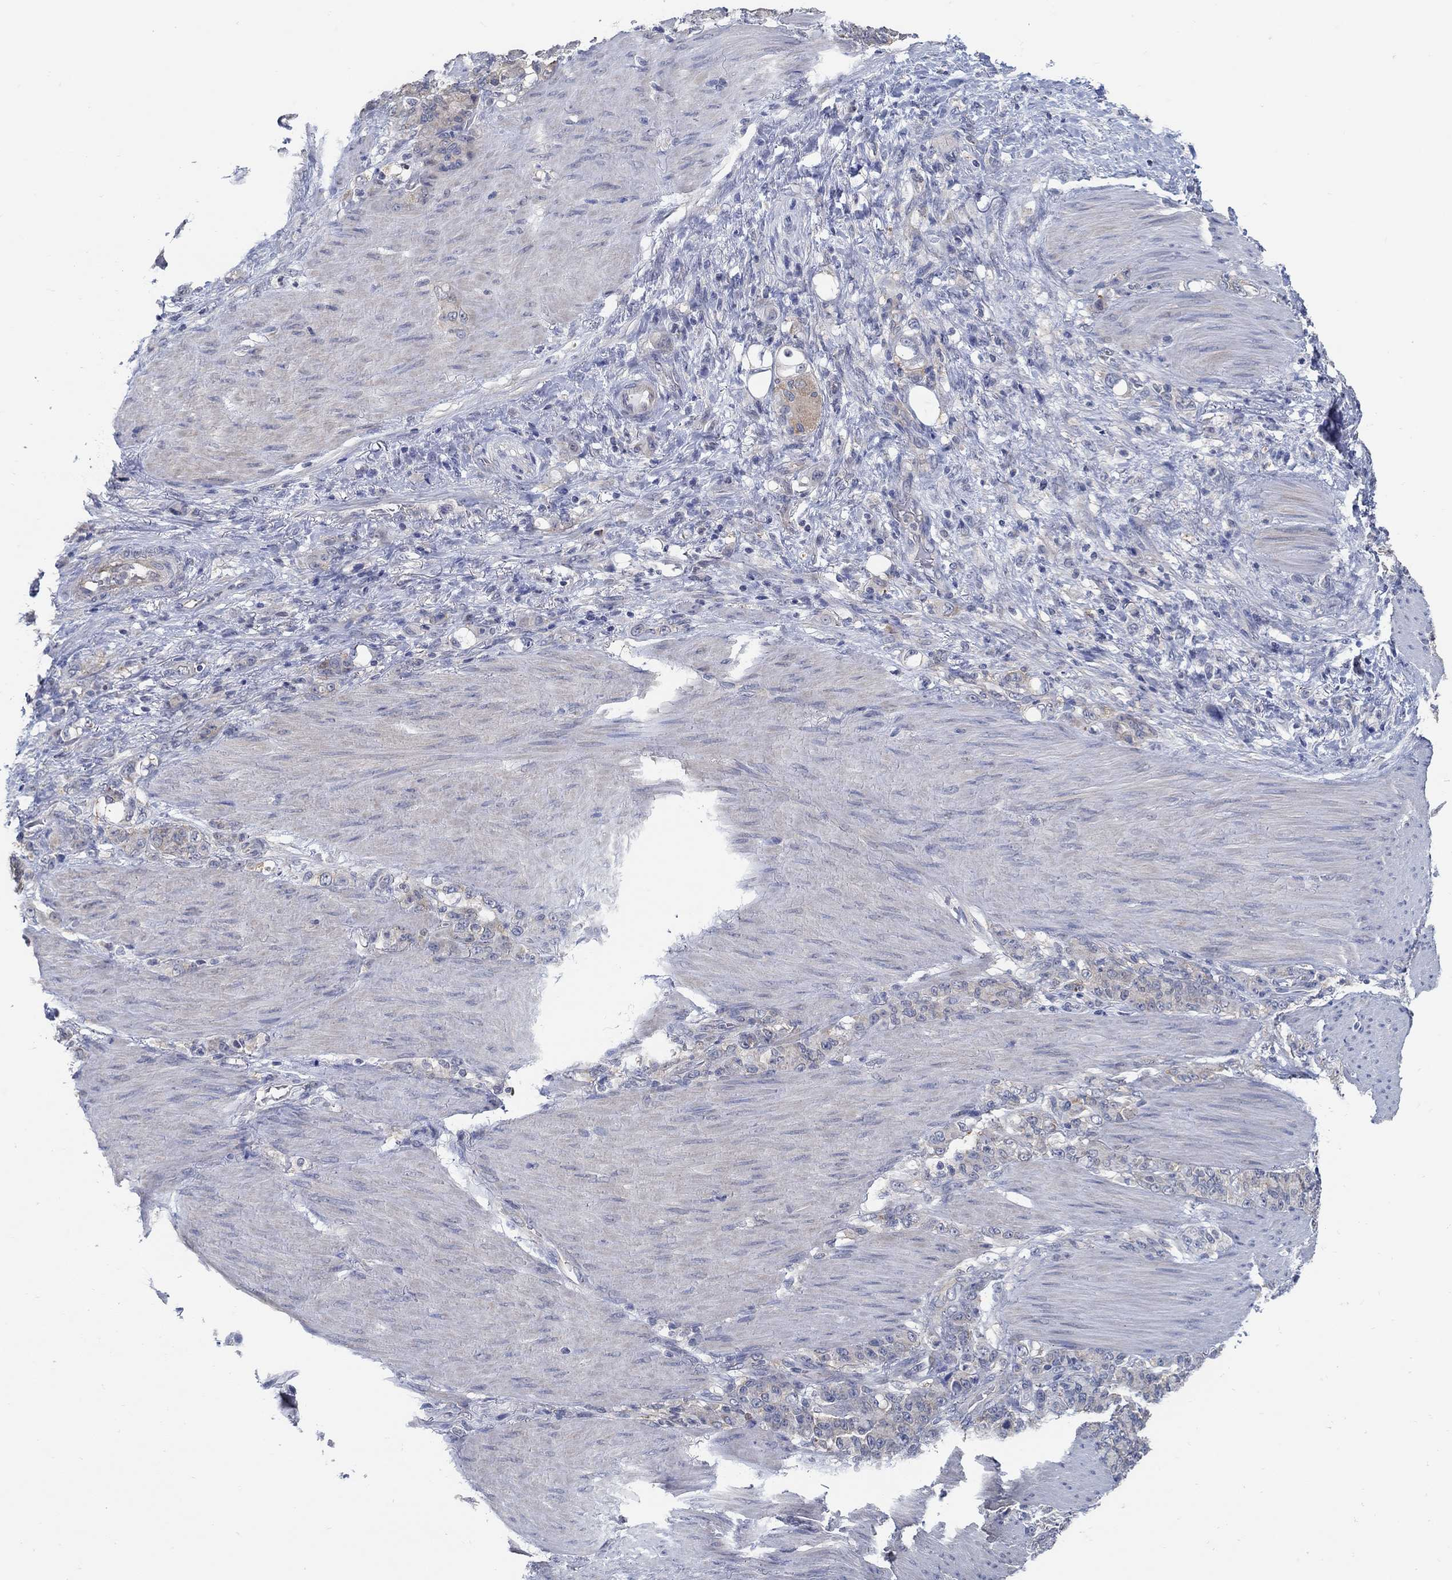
{"staining": {"intensity": "weak", "quantity": "25%-75%", "location": "cytoplasmic/membranous"}, "tissue": "stomach cancer", "cell_type": "Tumor cells", "image_type": "cancer", "snomed": [{"axis": "morphology", "description": "Normal tissue, NOS"}, {"axis": "morphology", "description": "Adenocarcinoma, NOS"}, {"axis": "topography", "description": "Stomach"}], "caption": "This image shows adenocarcinoma (stomach) stained with immunohistochemistry (IHC) to label a protein in brown. The cytoplasmic/membranous of tumor cells show weak positivity for the protein. Nuclei are counter-stained blue.", "gene": "PCDH11X", "patient": {"sex": "female", "age": 79}}